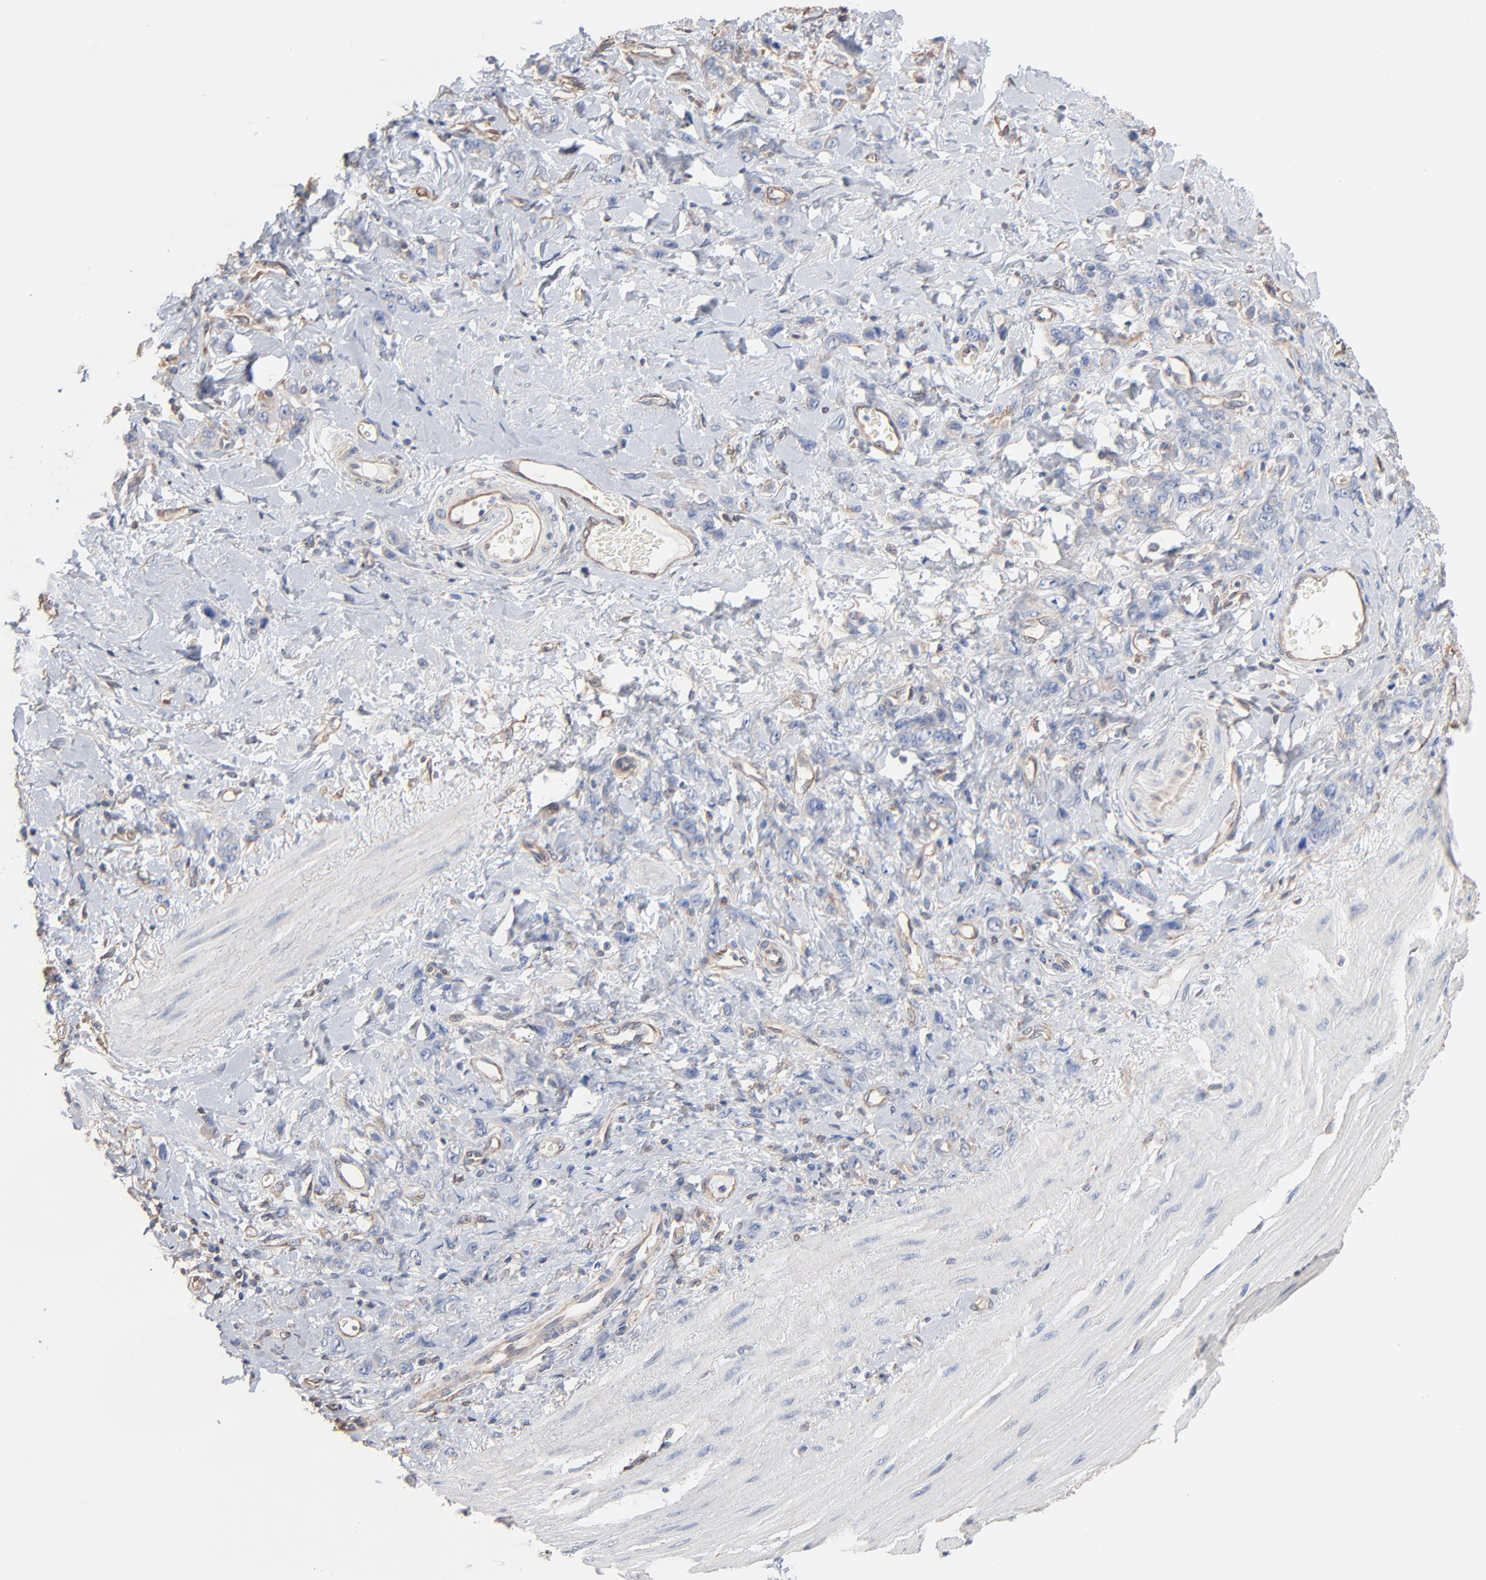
{"staining": {"intensity": "negative", "quantity": "none", "location": "none"}, "tissue": "stomach cancer", "cell_type": "Tumor cells", "image_type": "cancer", "snomed": [{"axis": "morphology", "description": "Normal tissue, NOS"}, {"axis": "morphology", "description": "Adenocarcinoma, NOS"}, {"axis": "topography", "description": "Stomach"}], "caption": "Protein analysis of stomach cancer (adenocarcinoma) shows no significant expression in tumor cells.", "gene": "ABCD4", "patient": {"sex": "male", "age": 82}}